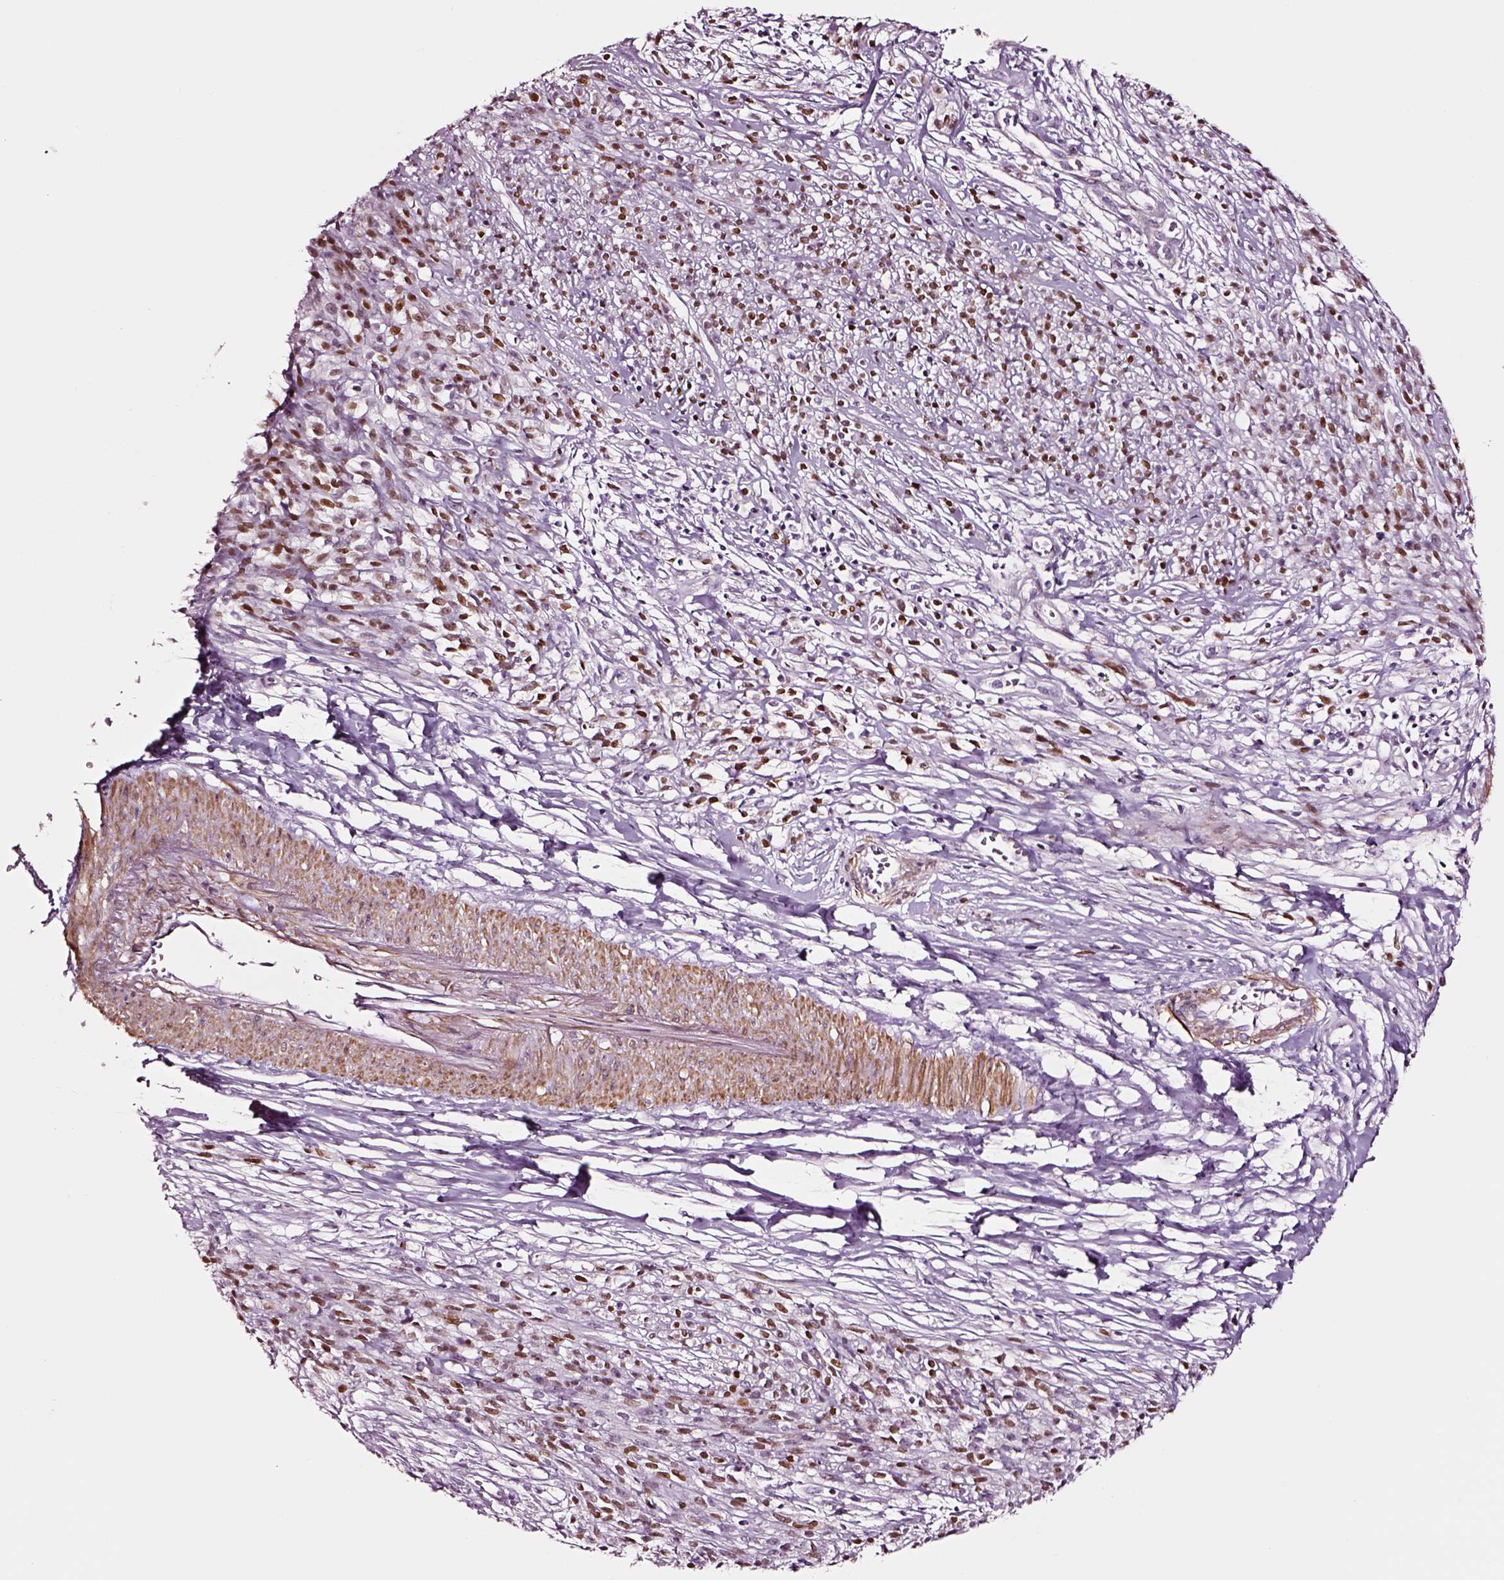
{"staining": {"intensity": "strong", "quantity": ">75%", "location": "nuclear"}, "tissue": "melanoma", "cell_type": "Tumor cells", "image_type": "cancer", "snomed": [{"axis": "morphology", "description": "Malignant melanoma, NOS"}, {"axis": "topography", "description": "Skin"}, {"axis": "topography", "description": "Skin of trunk"}], "caption": "This is a photomicrograph of immunohistochemistry (IHC) staining of malignant melanoma, which shows strong positivity in the nuclear of tumor cells.", "gene": "SOX10", "patient": {"sex": "male", "age": 74}}